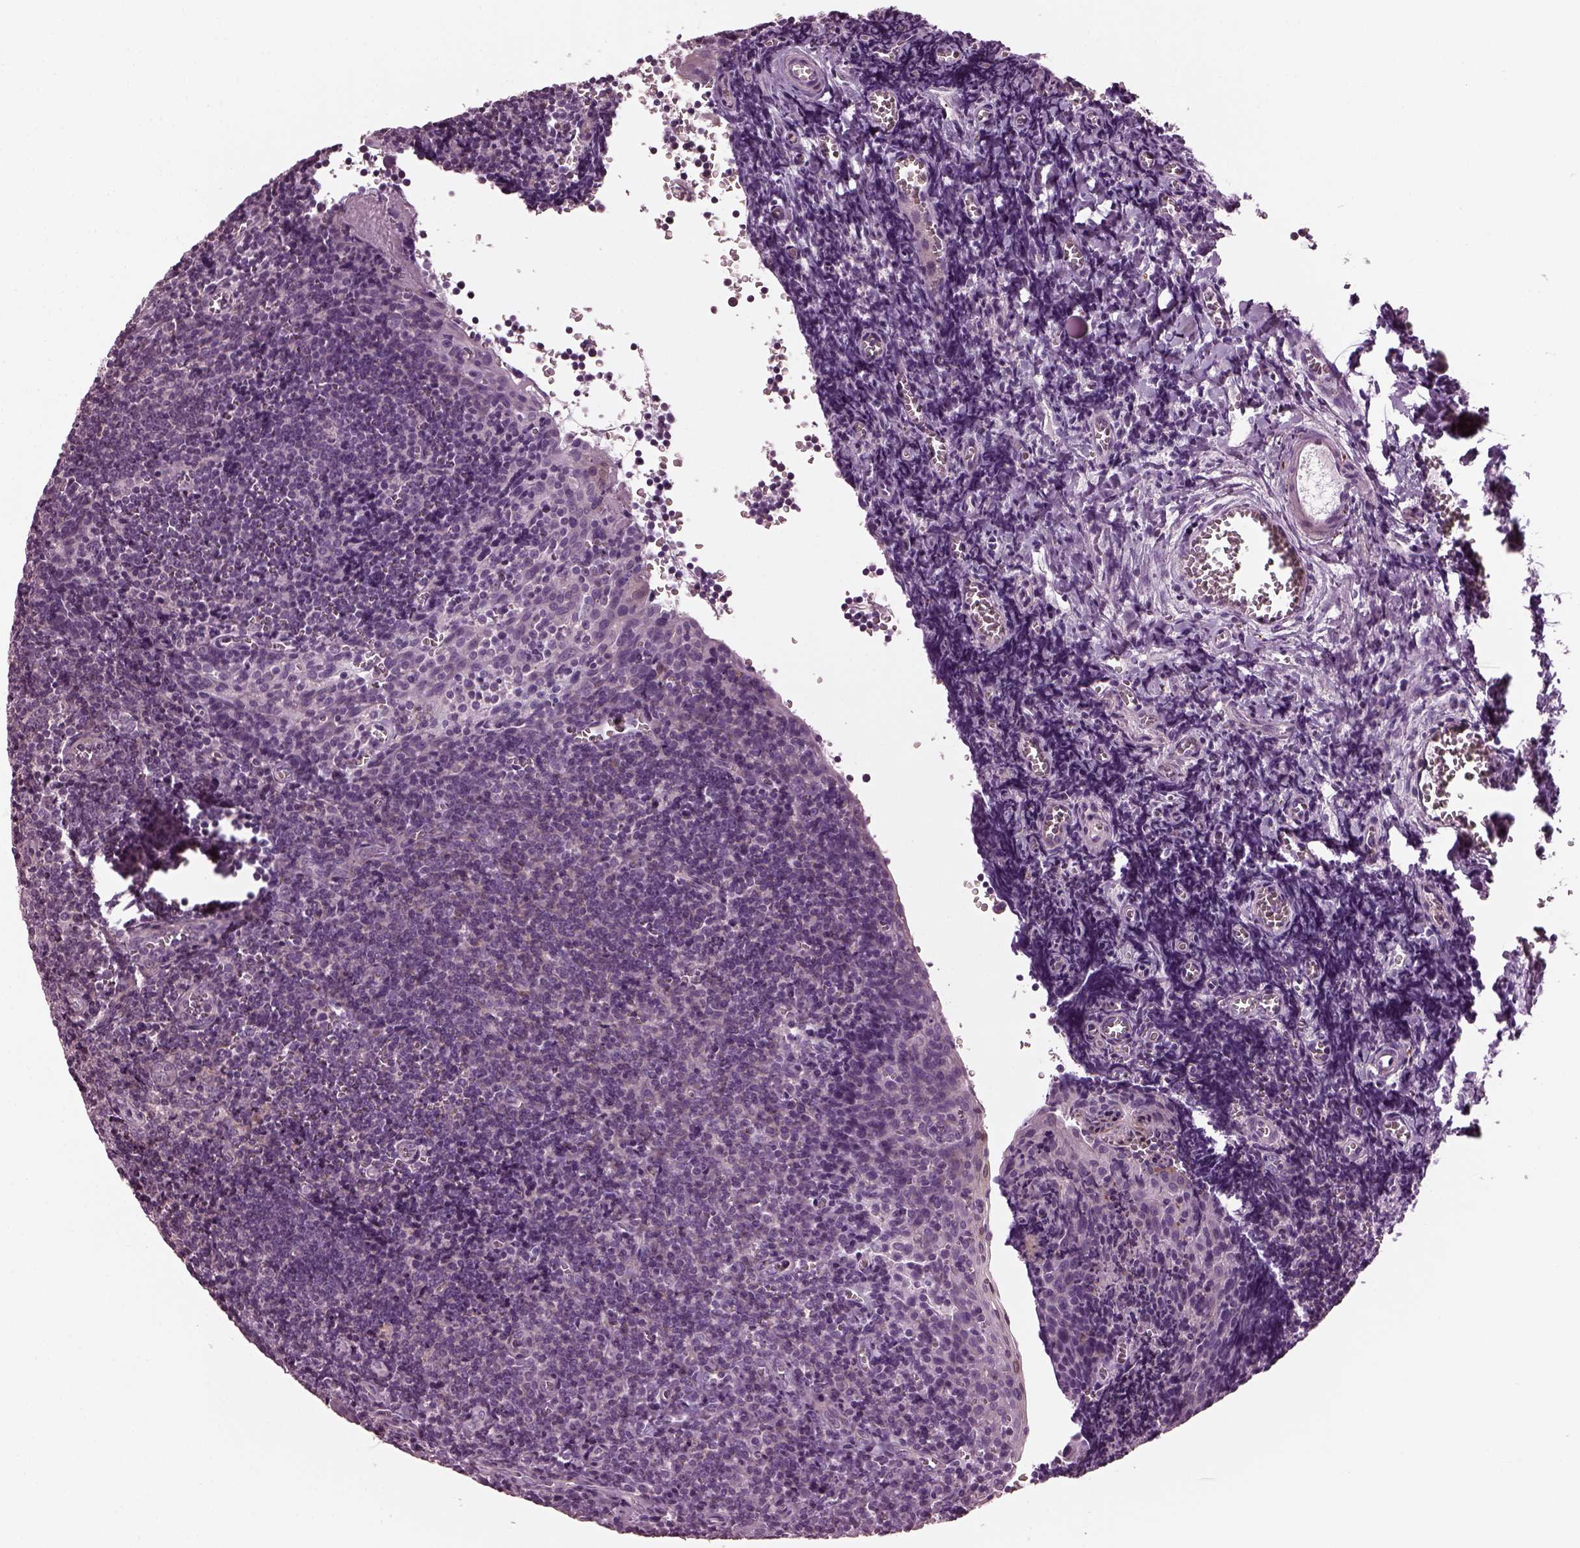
{"staining": {"intensity": "moderate", "quantity": "<25%", "location": "cytoplasmic/membranous"}, "tissue": "tonsil", "cell_type": "Germinal center cells", "image_type": "normal", "snomed": [{"axis": "morphology", "description": "Normal tissue, NOS"}, {"axis": "morphology", "description": "Inflammation, NOS"}, {"axis": "topography", "description": "Tonsil"}], "caption": "Immunohistochemical staining of unremarkable human tonsil reveals <25% levels of moderate cytoplasmic/membranous protein expression in approximately <25% of germinal center cells.", "gene": "GDF11", "patient": {"sex": "female", "age": 31}}